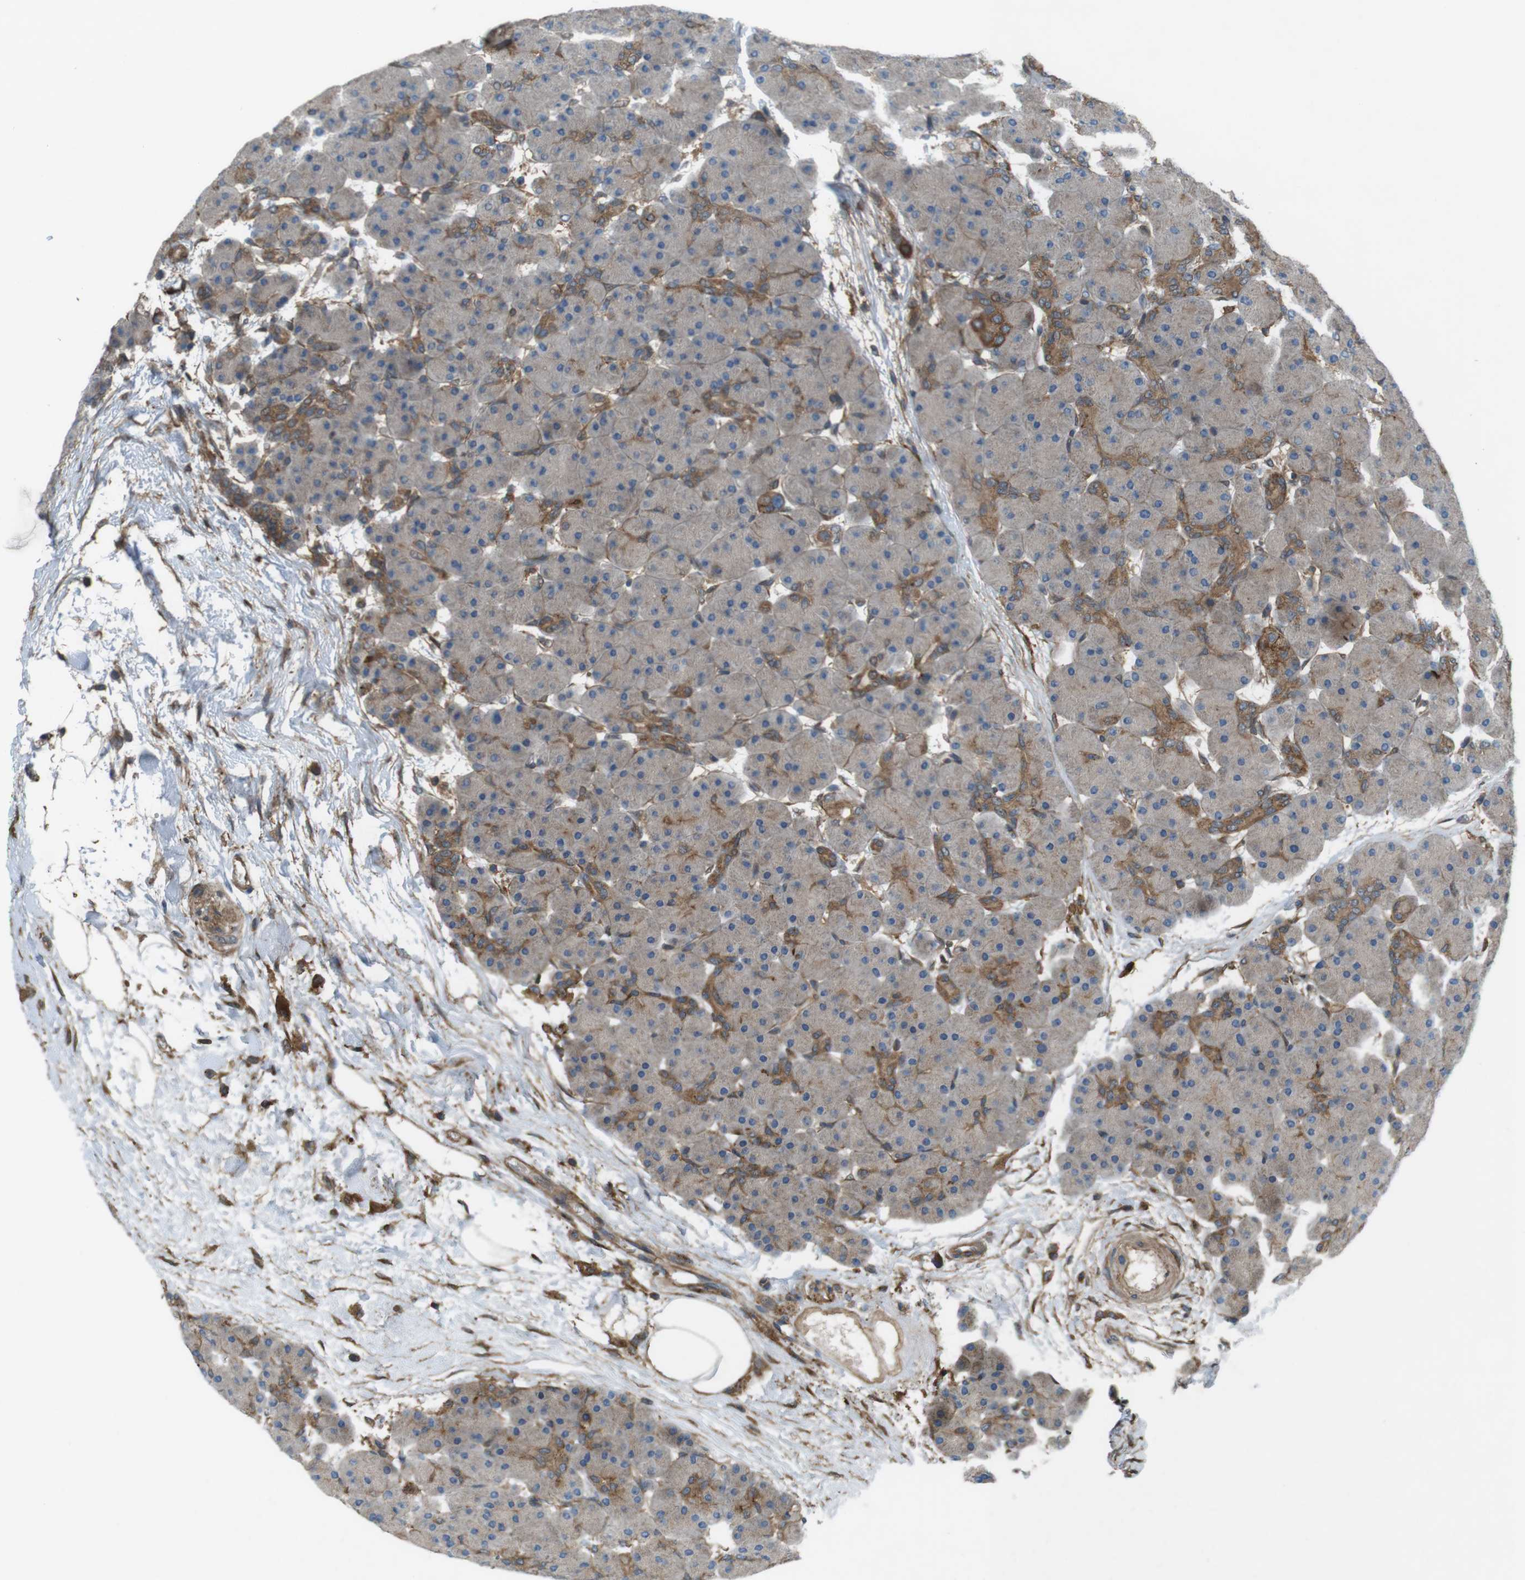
{"staining": {"intensity": "moderate", "quantity": "<25%", "location": "cytoplasmic/membranous"}, "tissue": "pancreas", "cell_type": "Exocrine glandular cells", "image_type": "normal", "snomed": [{"axis": "morphology", "description": "Normal tissue, NOS"}, {"axis": "topography", "description": "Pancreas"}], "caption": "A photomicrograph of human pancreas stained for a protein displays moderate cytoplasmic/membranous brown staining in exocrine glandular cells. Using DAB (3,3'-diaminobenzidine) (brown) and hematoxylin (blue) stains, captured at high magnification using brightfield microscopy.", "gene": "DDAH2", "patient": {"sex": "male", "age": 66}}